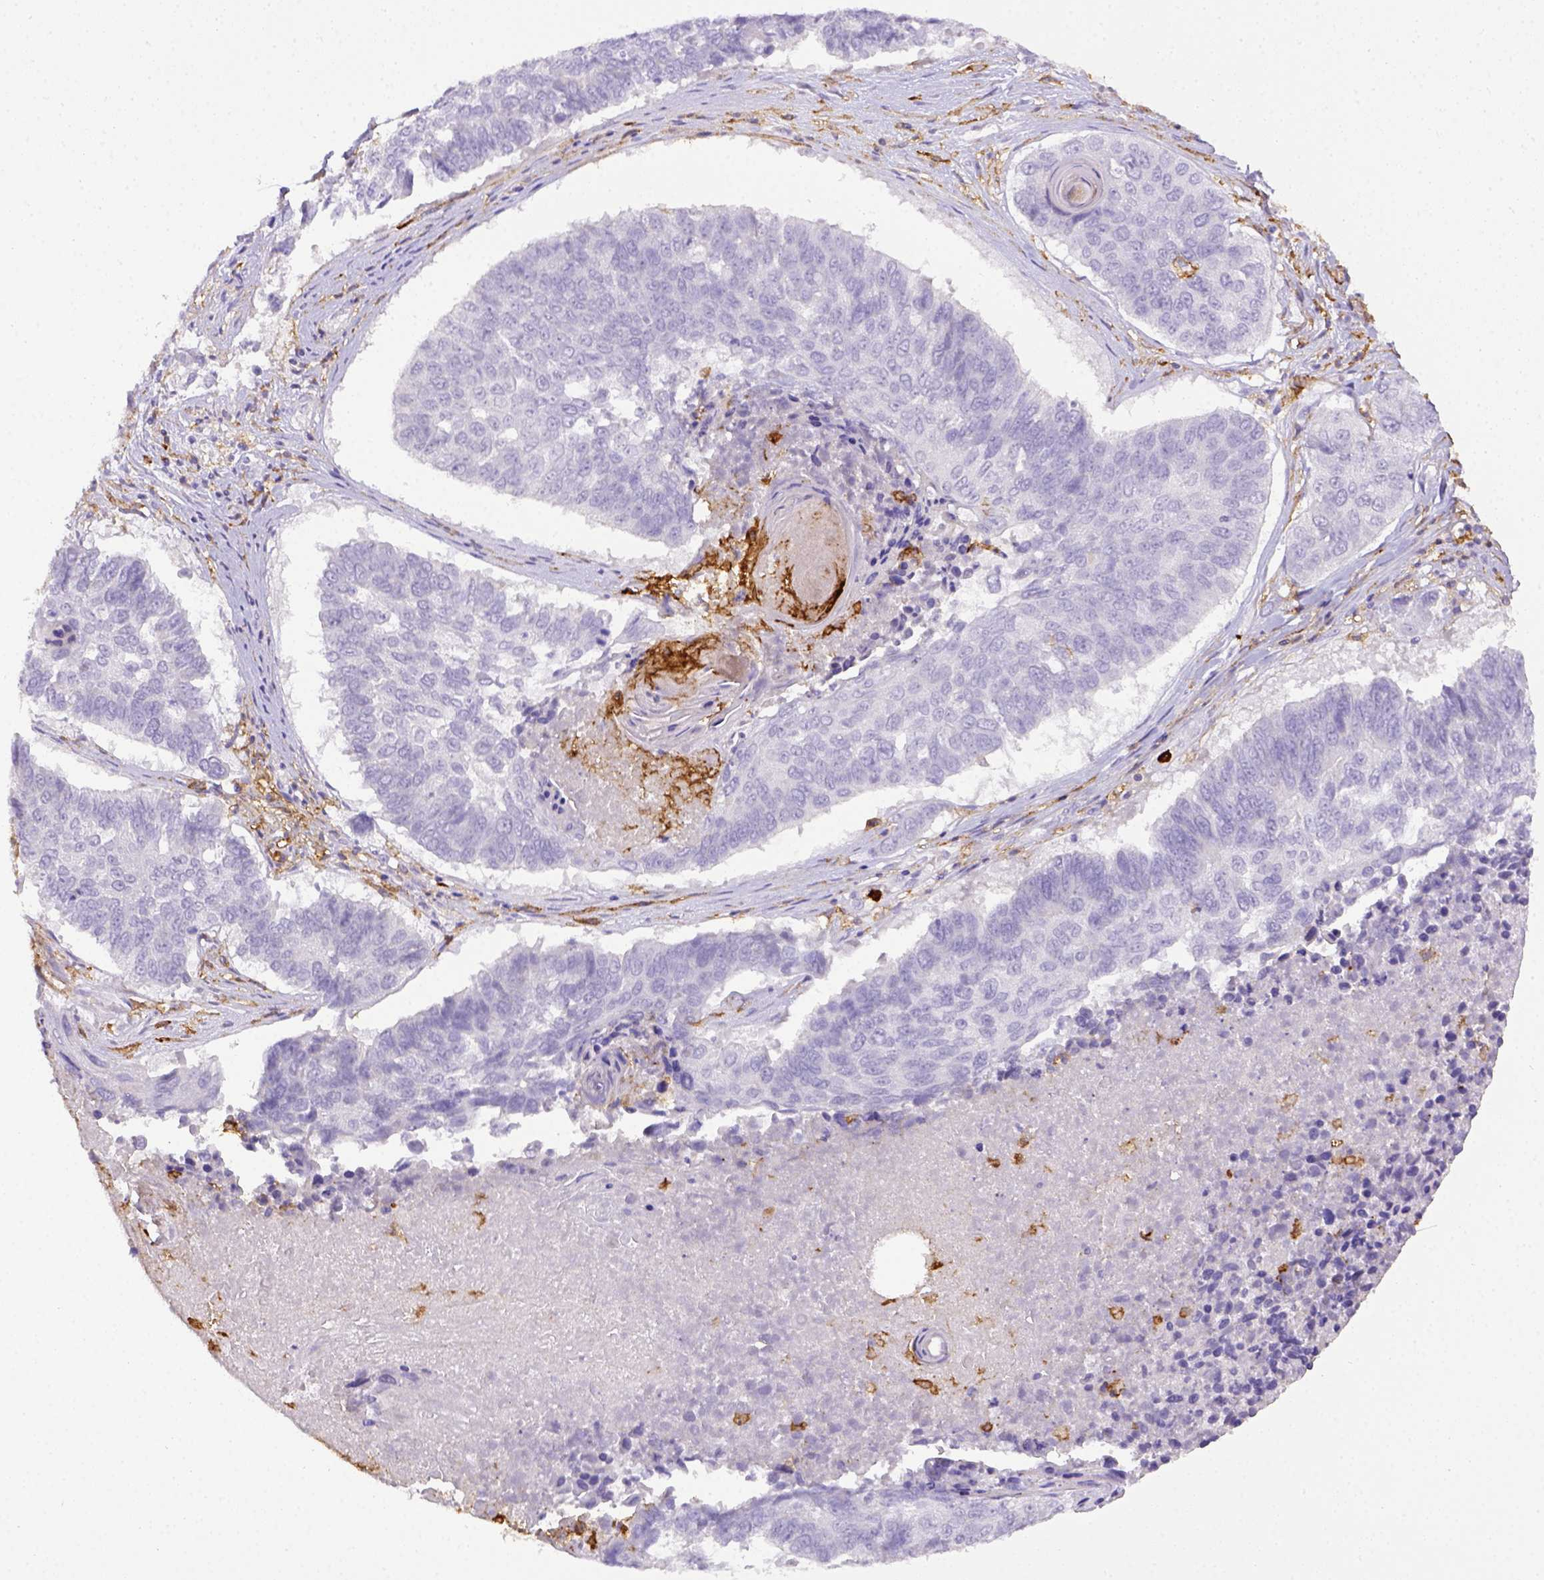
{"staining": {"intensity": "negative", "quantity": "none", "location": "none"}, "tissue": "lung cancer", "cell_type": "Tumor cells", "image_type": "cancer", "snomed": [{"axis": "morphology", "description": "Squamous cell carcinoma, NOS"}, {"axis": "topography", "description": "Lung"}], "caption": "Photomicrograph shows no protein expression in tumor cells of lung cancer (squamous cell carcinoma) tissue.", "gene": "ITGAM", "patient": {"sex": "male", "age": 73}}